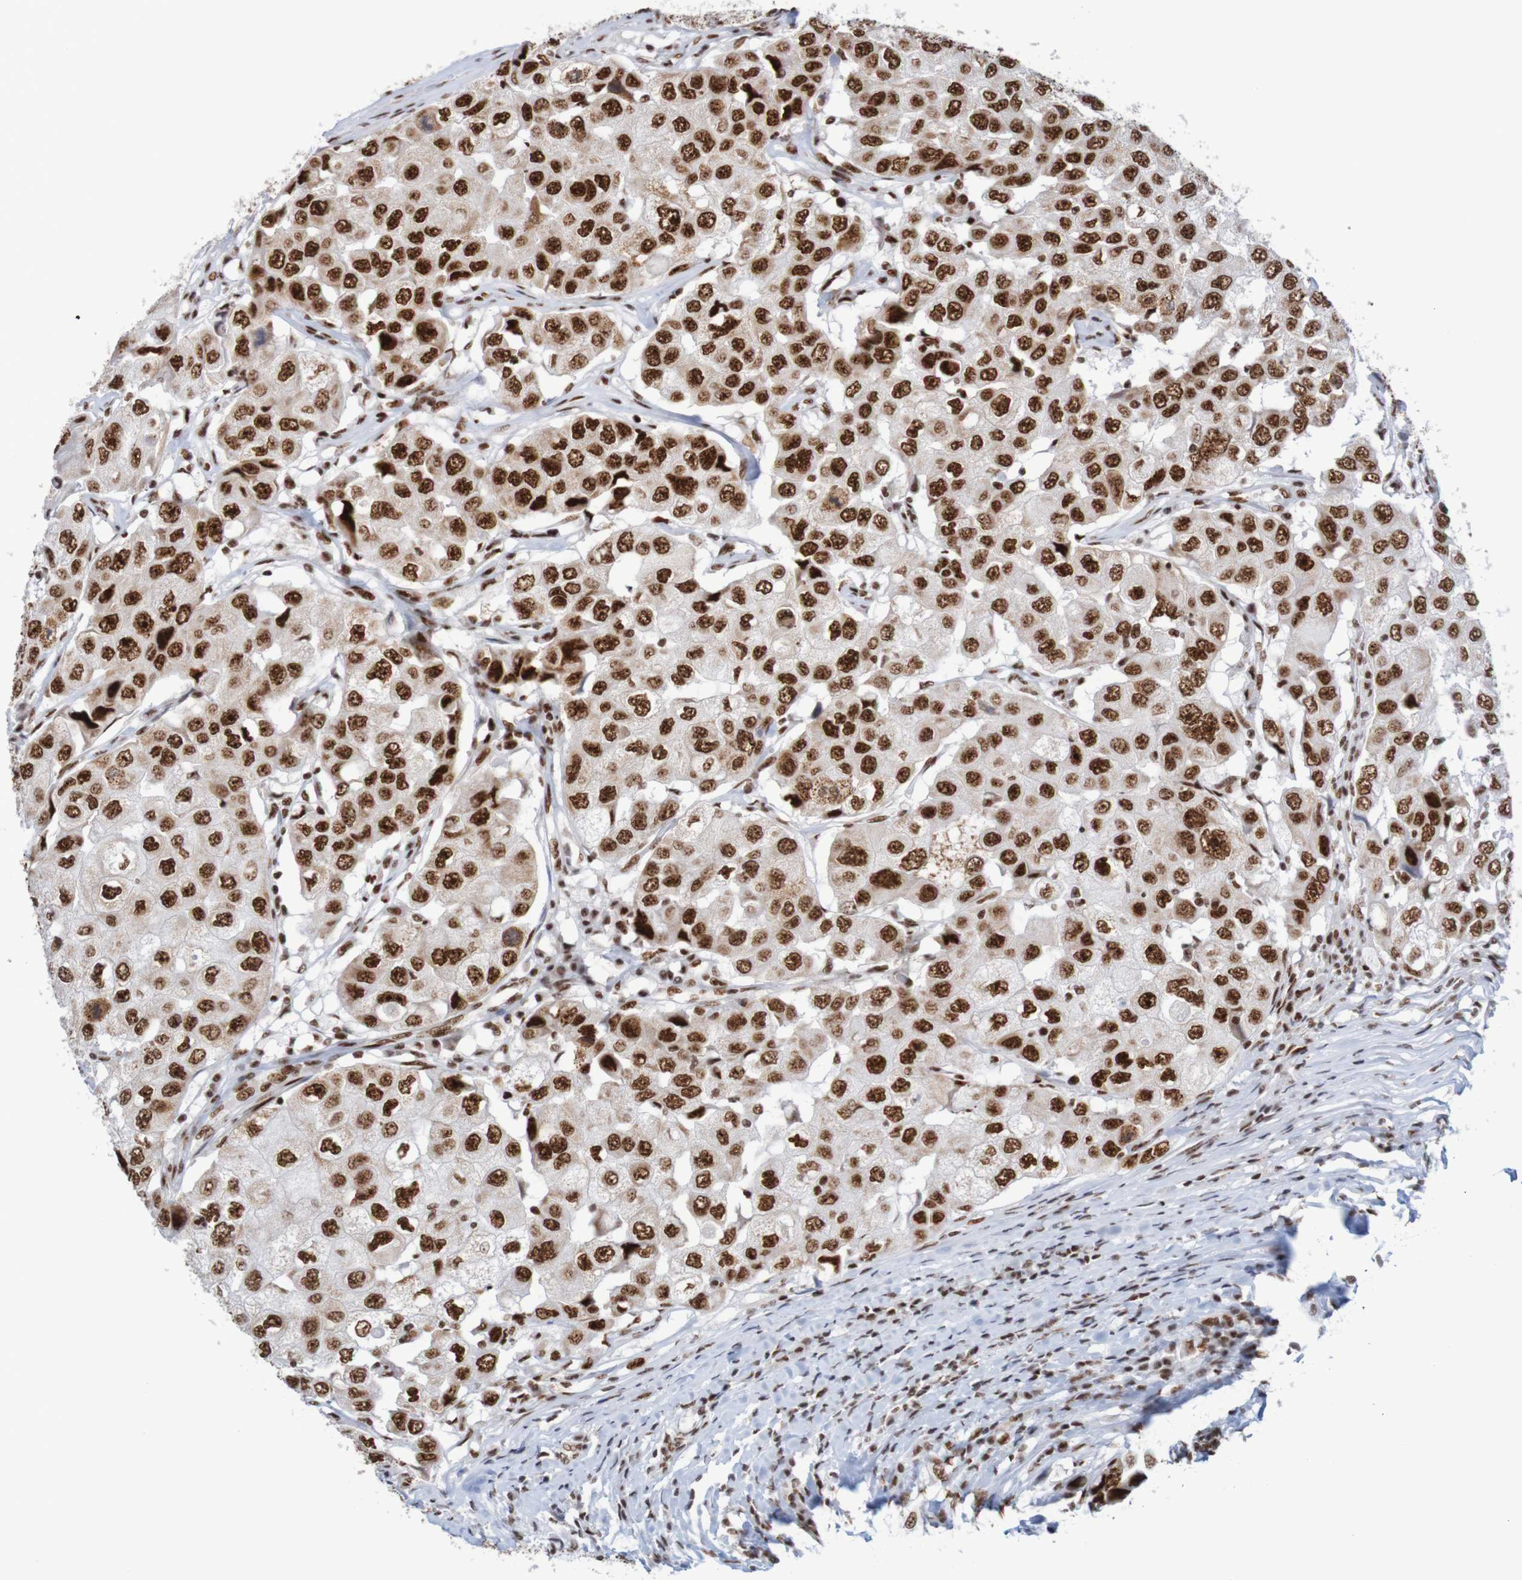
{"staining": {"intensity": "strong", "quantity": ">75%", "location": "nuclear"}, "tissue": "breast cancer", "cell_type": "Tumor cells", "image_type": "cancer", "snomed": [{"axis": "morphology", "description": "Duct carcinoma"}, {"axis": "topography", "description": "Breast"}], "caption": "High-power microscopy captured an immunohistochemistry (IHC) photomicrograph of breast infiltrating ductal carcinoma, revealing strong nuclear staining in about >75% of tumor cells.", "gene": "THRAP3", "patient": {"sex": "female", "age": 27}}